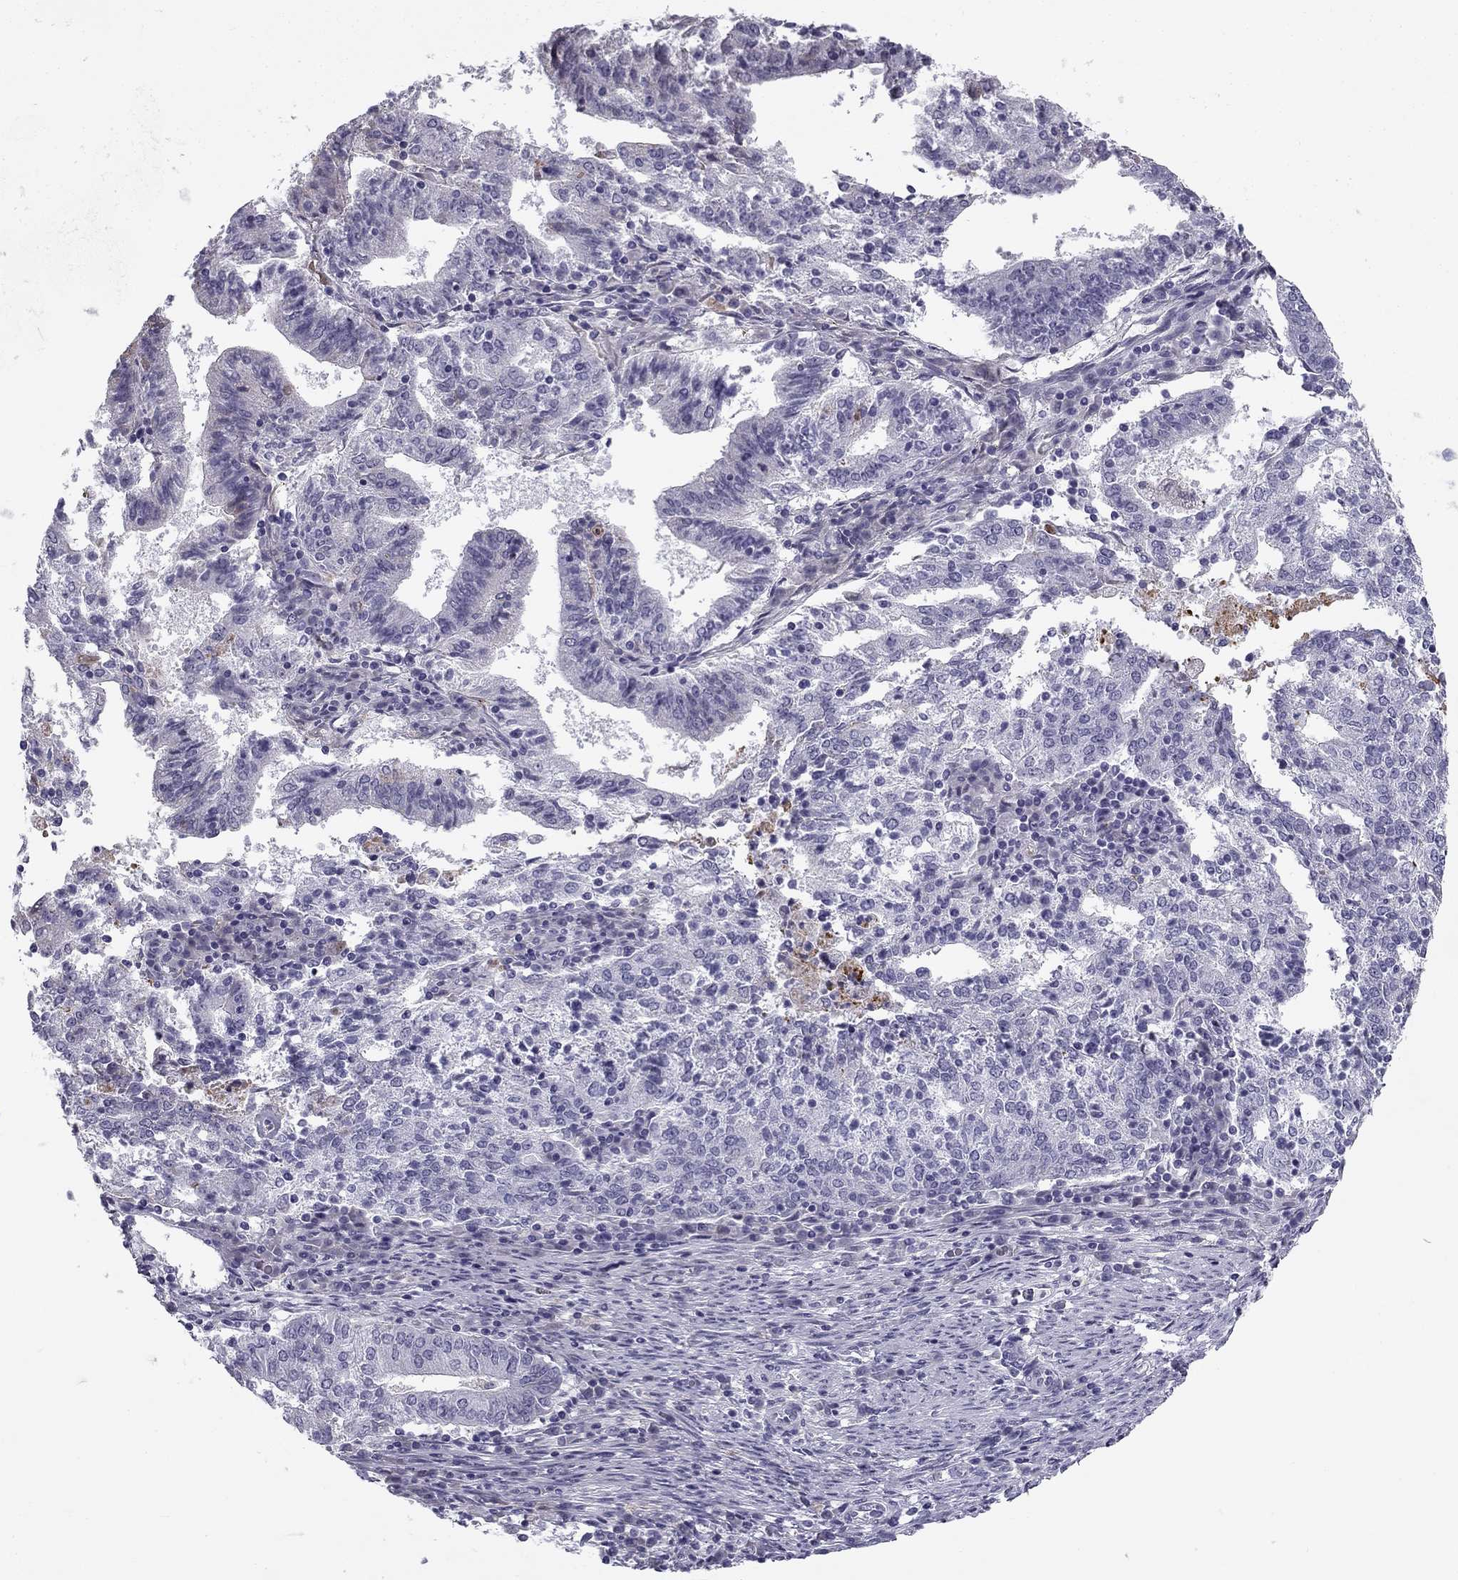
{"staining": {"intensity": "negative", "quantity": "none", "location": "none"}, "tissue": "endometrial cancer", "cell_type": "Tumor cells", "image_type": "cancer", "snomed": [{"axis": "morphology", "description": "Adenocarcinoma, NOS"}, {"axis": "topography", "description": "Endometrium"}], "caption": "Image shows no significant protein positivity in tumor cells of endometrial cancer (adenocarcinoma).", "gene": "MC5R", "patient": {"sex": "female", "age": 82}}